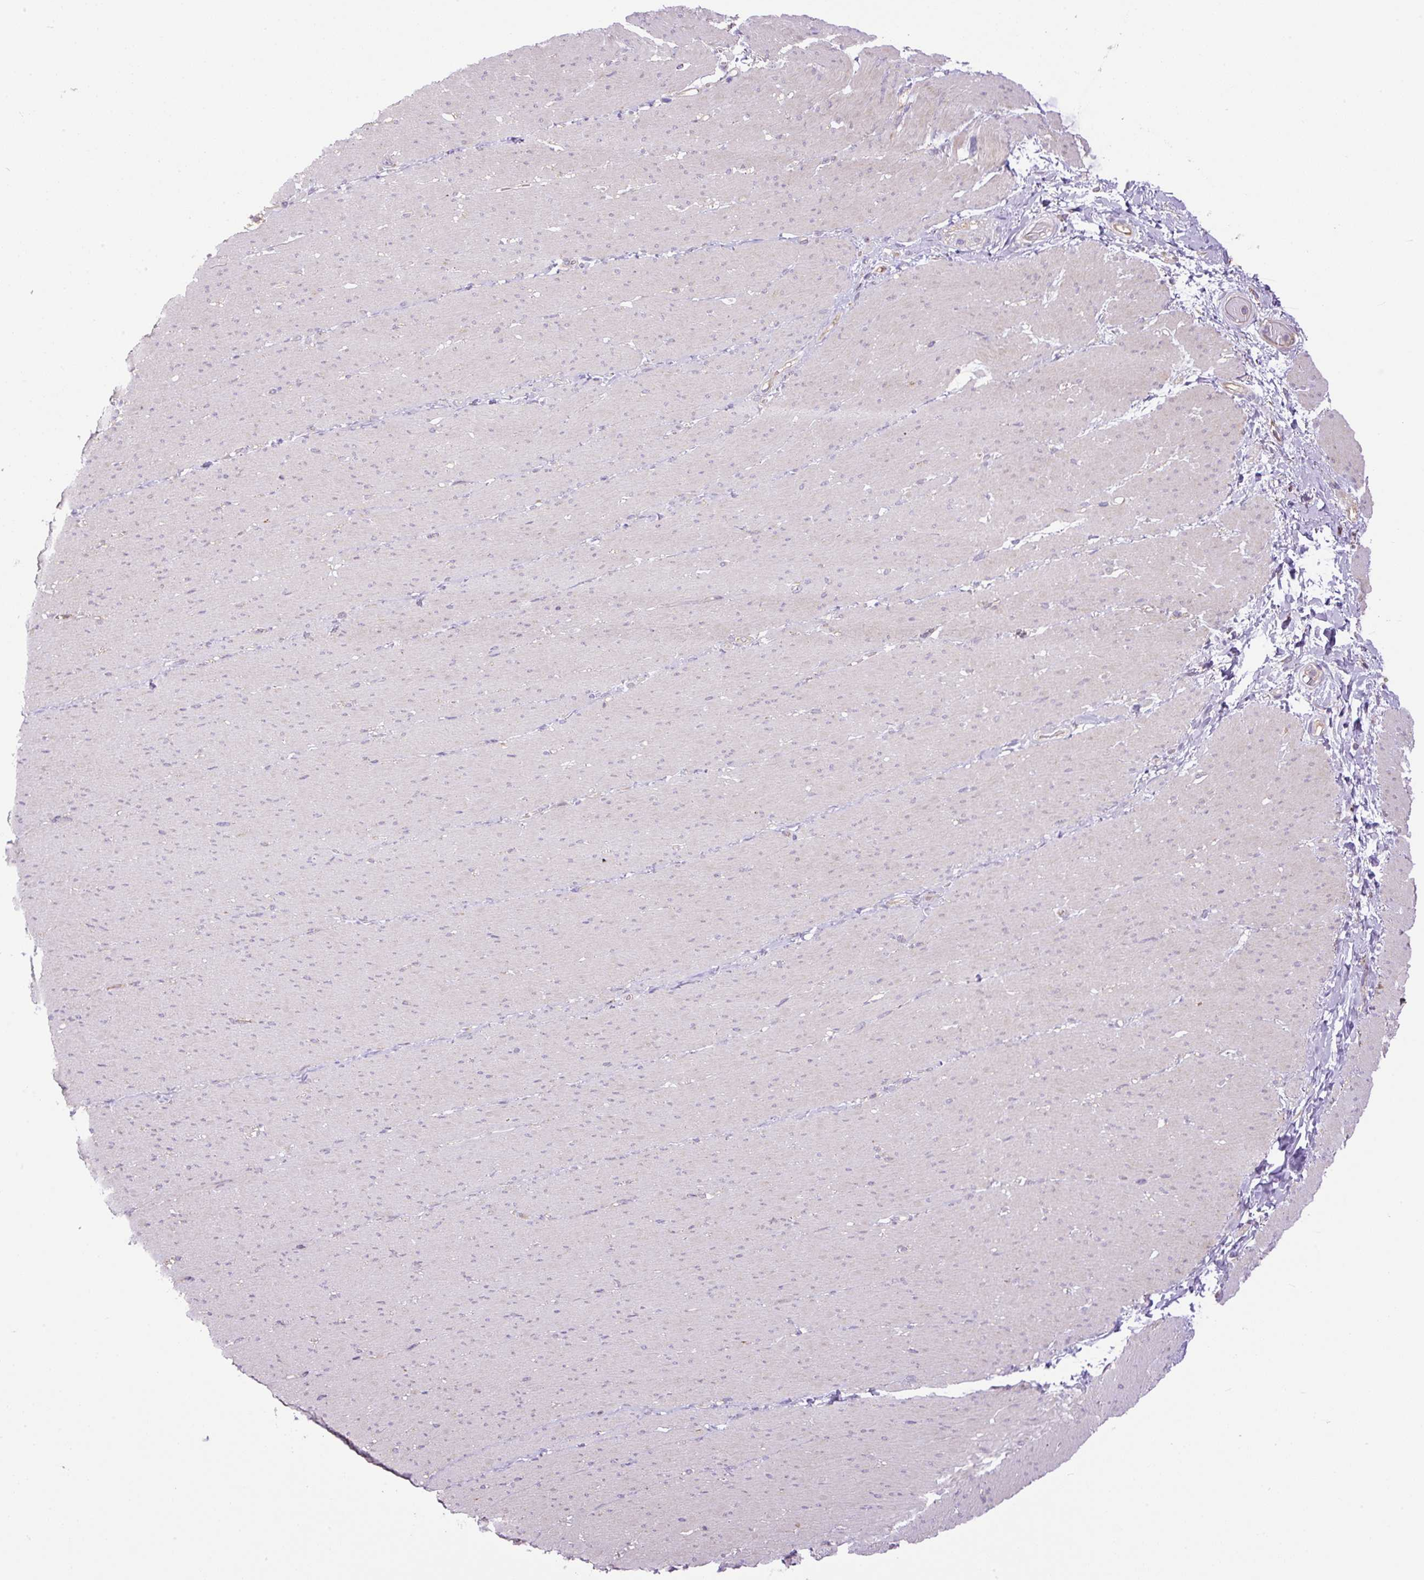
{"staining": {"intensity": "negative", "quantity": "none", "location": "none"}, "tissue": "smooth muscle", "cell_type": "Smooth muscle cells", "image_type": "normal", "snomed": [{"axis": "morphology", "description": "Normal tissue, NOS"}, {"axis": "topography", "description": "Smooth muscle"}, {"axis": "topography", "description": "Rectum"}], "caption": "Immunohistochemistry of normal human smooth muscle reveals no expression in smooth muscle cells. The staining is performed using DAB (3,3'-diaminobenzidine) brown chromogen with nuclei counter-stained in using hematoxylin.", "gene": "PPME1", "patient": {"sex": "male", "age": 53}}